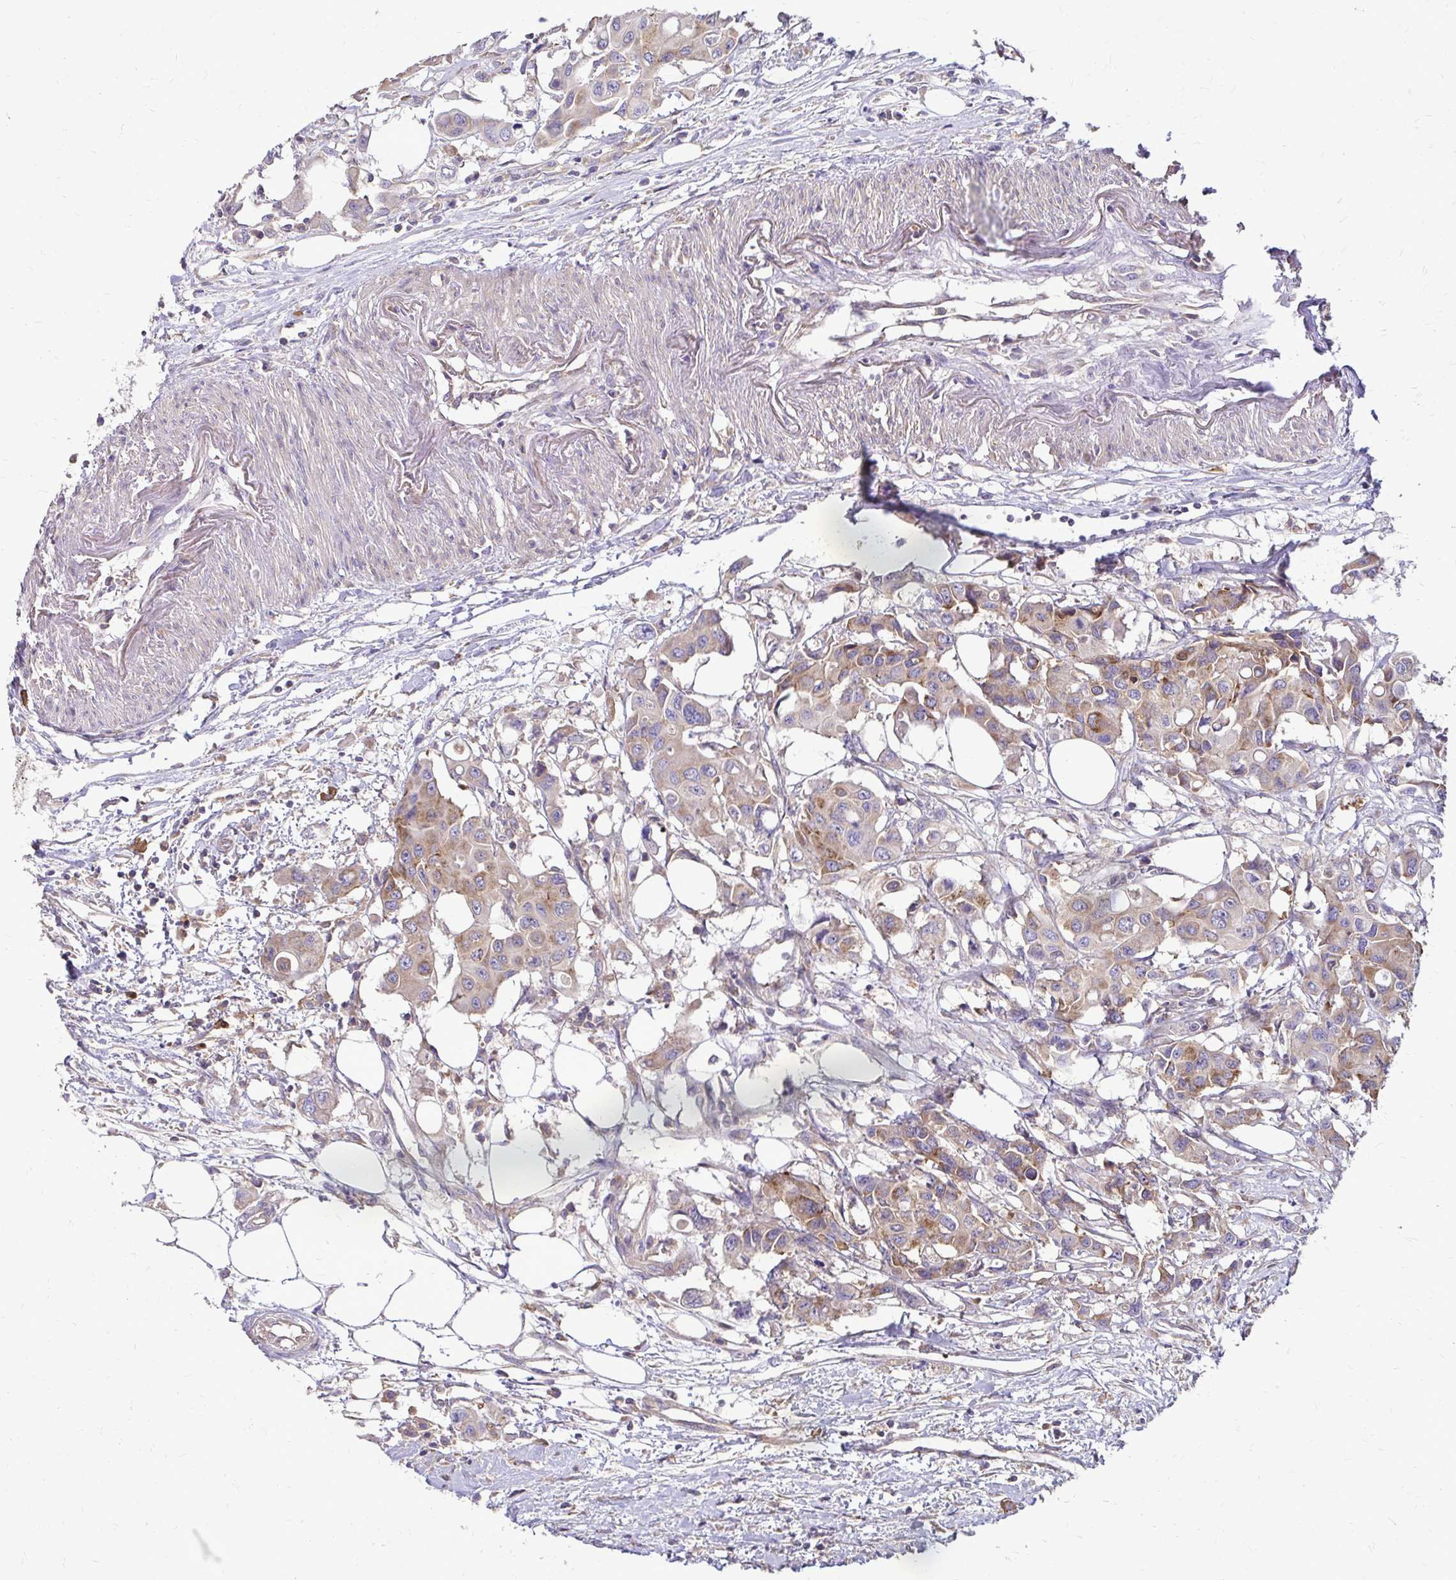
{"staining": {"intensity": "moderate", "quantity": ">75%", "location": "cytoplasmic/membranous"}, "tissue": "colorectal cancer", "cell_type": "Tumor cells", "image_type": "cancer", "snomed": [{"axis": "morphology", "description": "Adenocarcinoma, NOS"}, {"axis": "topography", "description": "Colon"}], "caption": "DAB immunohistochemical staining of human colorectal adenocarcinoma shows moderate cytoplasmic/membranous protein staining in approximately >75% of tumor cells. (DAB (3,3'-diaminobenzidine) IHC, brown staining for protein, blue staining for nuclei).", "gene": "FMR1", "patient": {"sex": "male", "age": 77}}